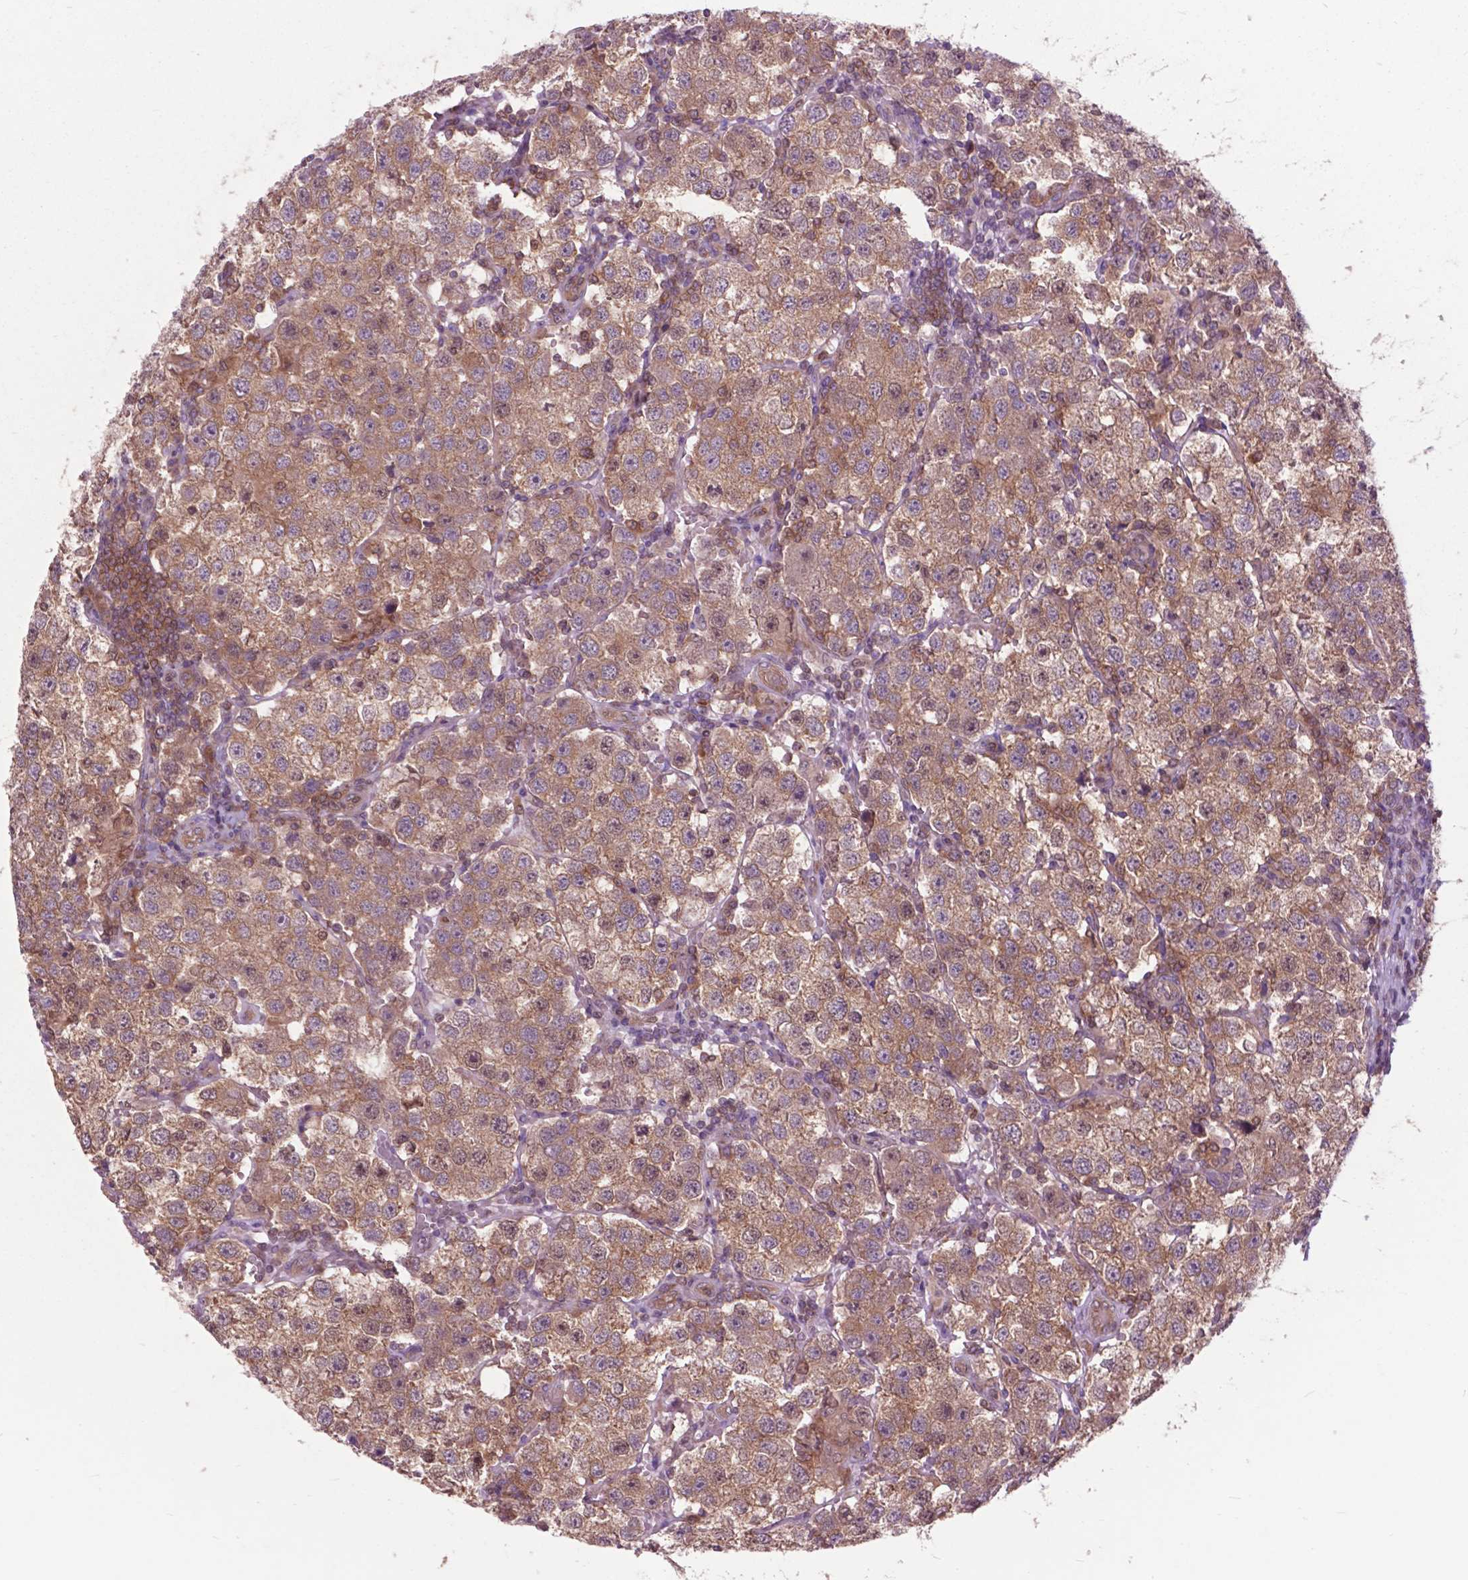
{"staining": {"intensity": "moderate", "quantity": ">75%", "location": "cytoplasmic/membranous"}, "tissue": "testis cancer", "cell_type": "Tumor cells", "image_type": "cancer", "snomed": [{"axis": "morphology", "description": "Seminoma, NOS"}, {"axis": "topography", "description": "Testis"}], "caption": "Protein staining by immunohistochemistry (IHC) demonstrates moderate cytoplasmic/membranous expression in about >75% of tumor cells in seminoma (testis).", "gene": "ARAF", "patient": {"sex": "male", "age": 37}}